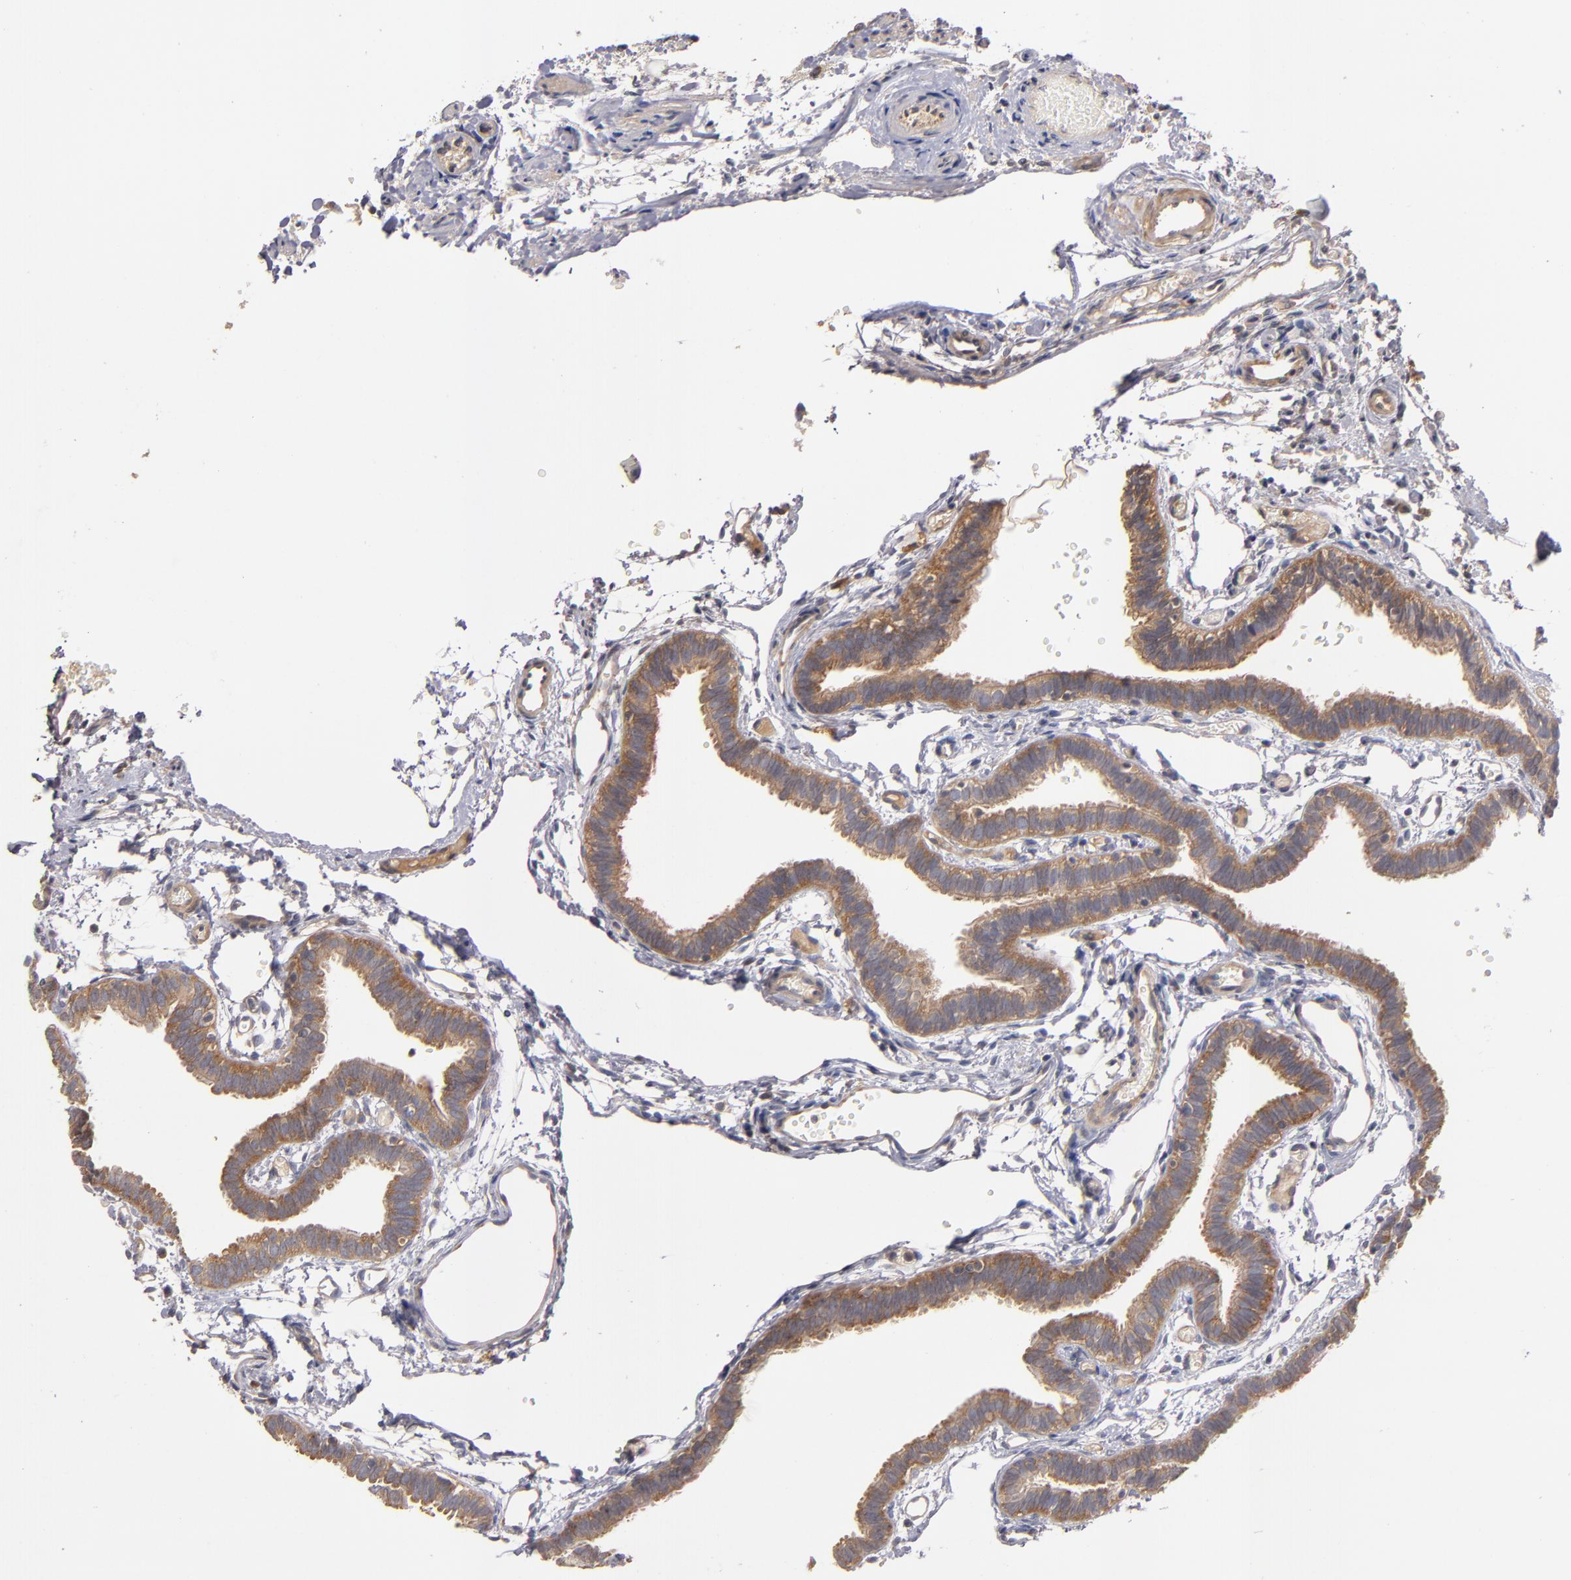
{"staining": {"intensity": "moderate", "quantity": ">75%", "location": "cytoplasmic/membranous"}, "tissue": "fallopian tube", "cell_type": "Glandular cells", "image_type": "normal", "snomed": [{"axis": "morphology", "description": "Normal tissue, NOS"}, {"axis": "morphology", "description": "Dermoid, NOS"}, {"axis": "topography", "description": "Fallopian tube"}], "caption": "Immunohistochemical staining of benign human fallopian tube reveals medium levels of moderate cytoplasmic/membranous expression in approximately >75% of glandular cells.", "gene": "UPF3B", "patient": {"sex": "female", "age": 33}}